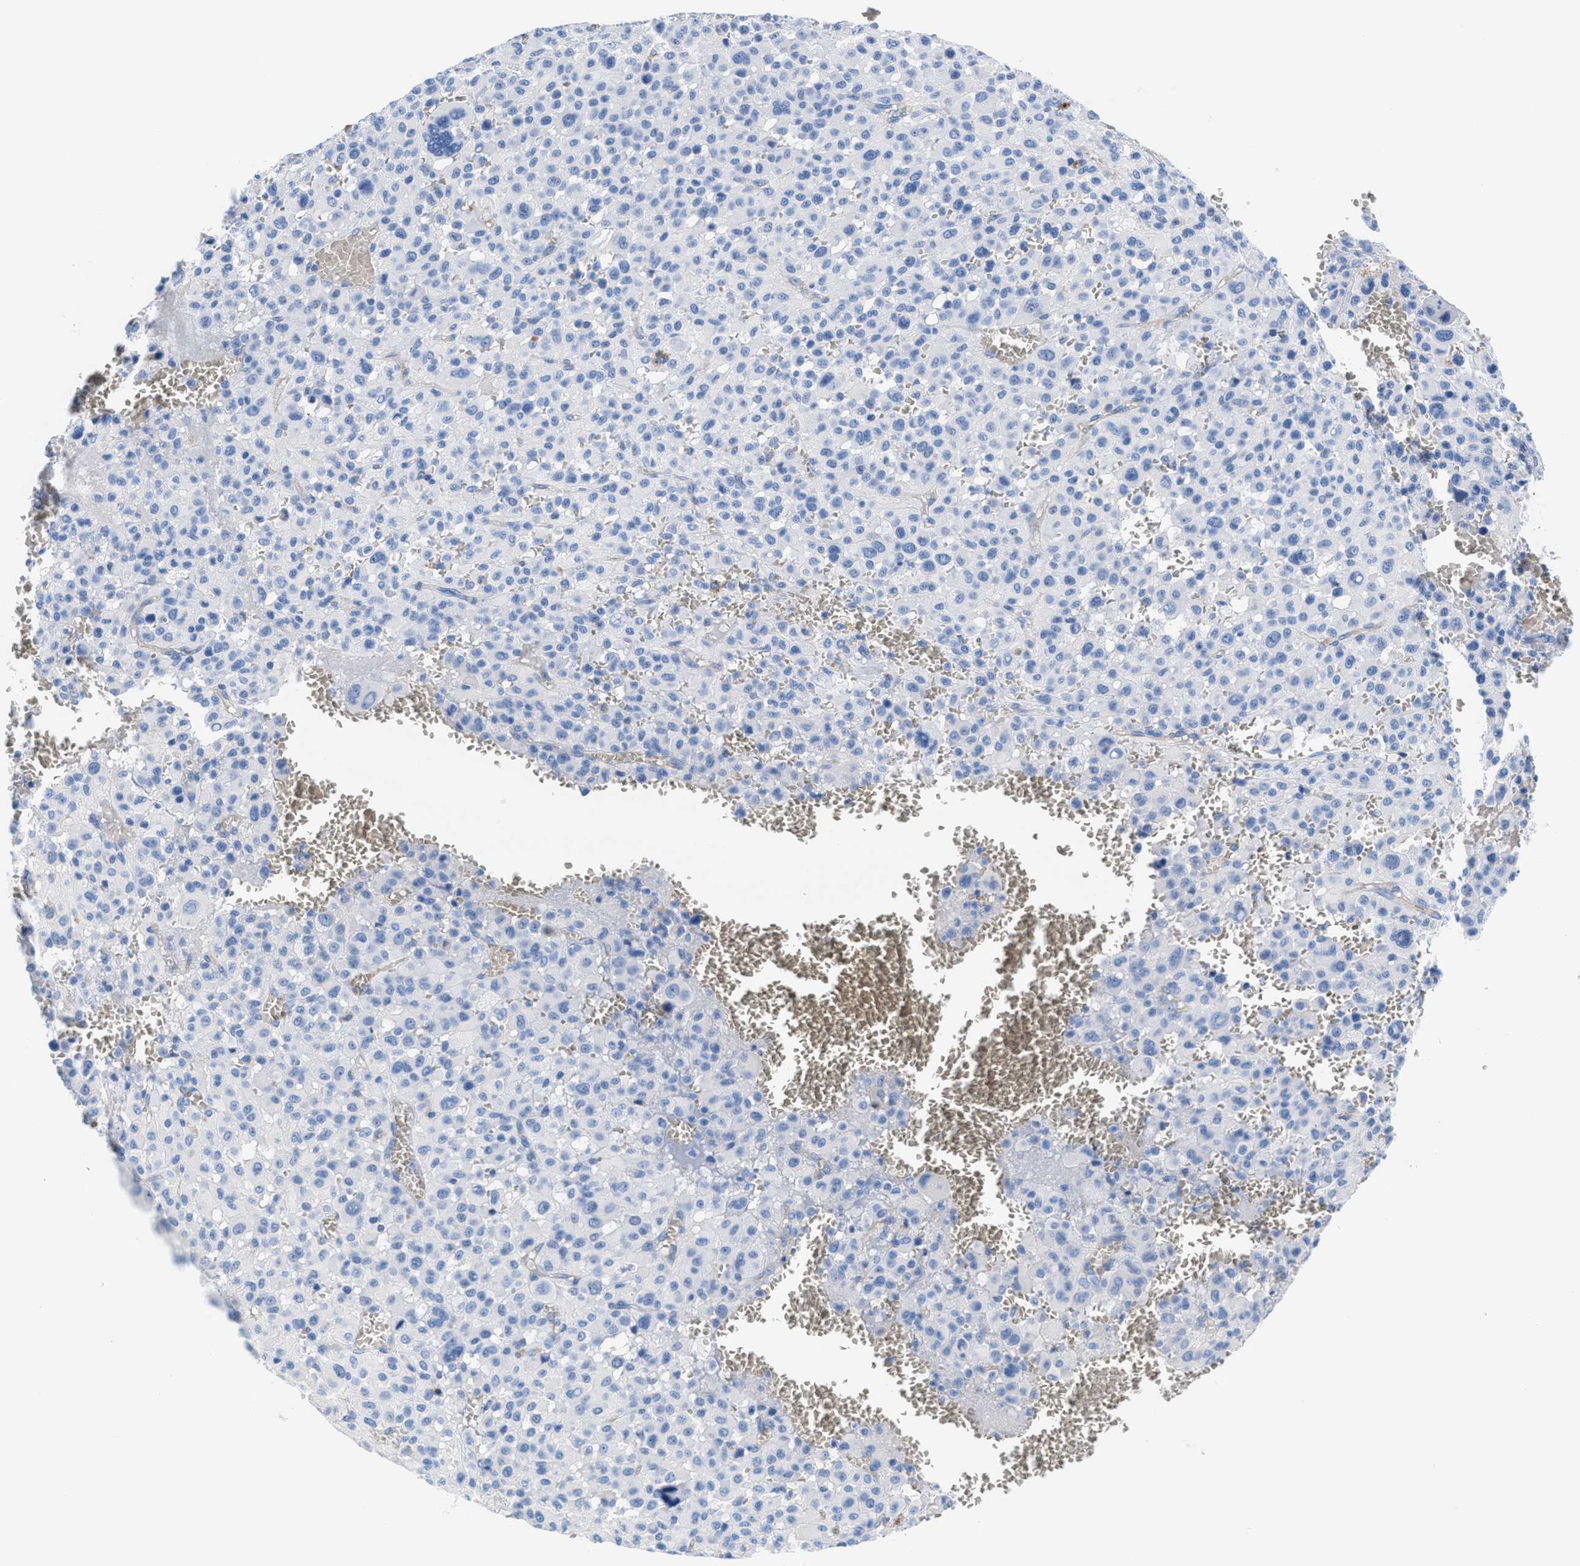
{"staining": {"intensity": "negative", "quantity": "none", "location": "none"}, "tissue": "melanoma", "cell_type": "Tumor cells", "image_type": "cancer", "snomed": [{"axis": "morphology", "description": "Malignant melanoma, Metastatic site"}, {"axis": "topography", "description": "Skin"}], "caption": "IHC photomicrograph of melanoma stained for a protein (brown), which shows no positivity in tumor cells. Brightfield microscopy of immunohistochemistry (IHC) stained with DAB (3,3'-diaminobenzidine) (brown) and hematoxylin (blue), captured at high magnification.", "gene": "SLFN13", "patient": {"sex": "female", "age": 74}}